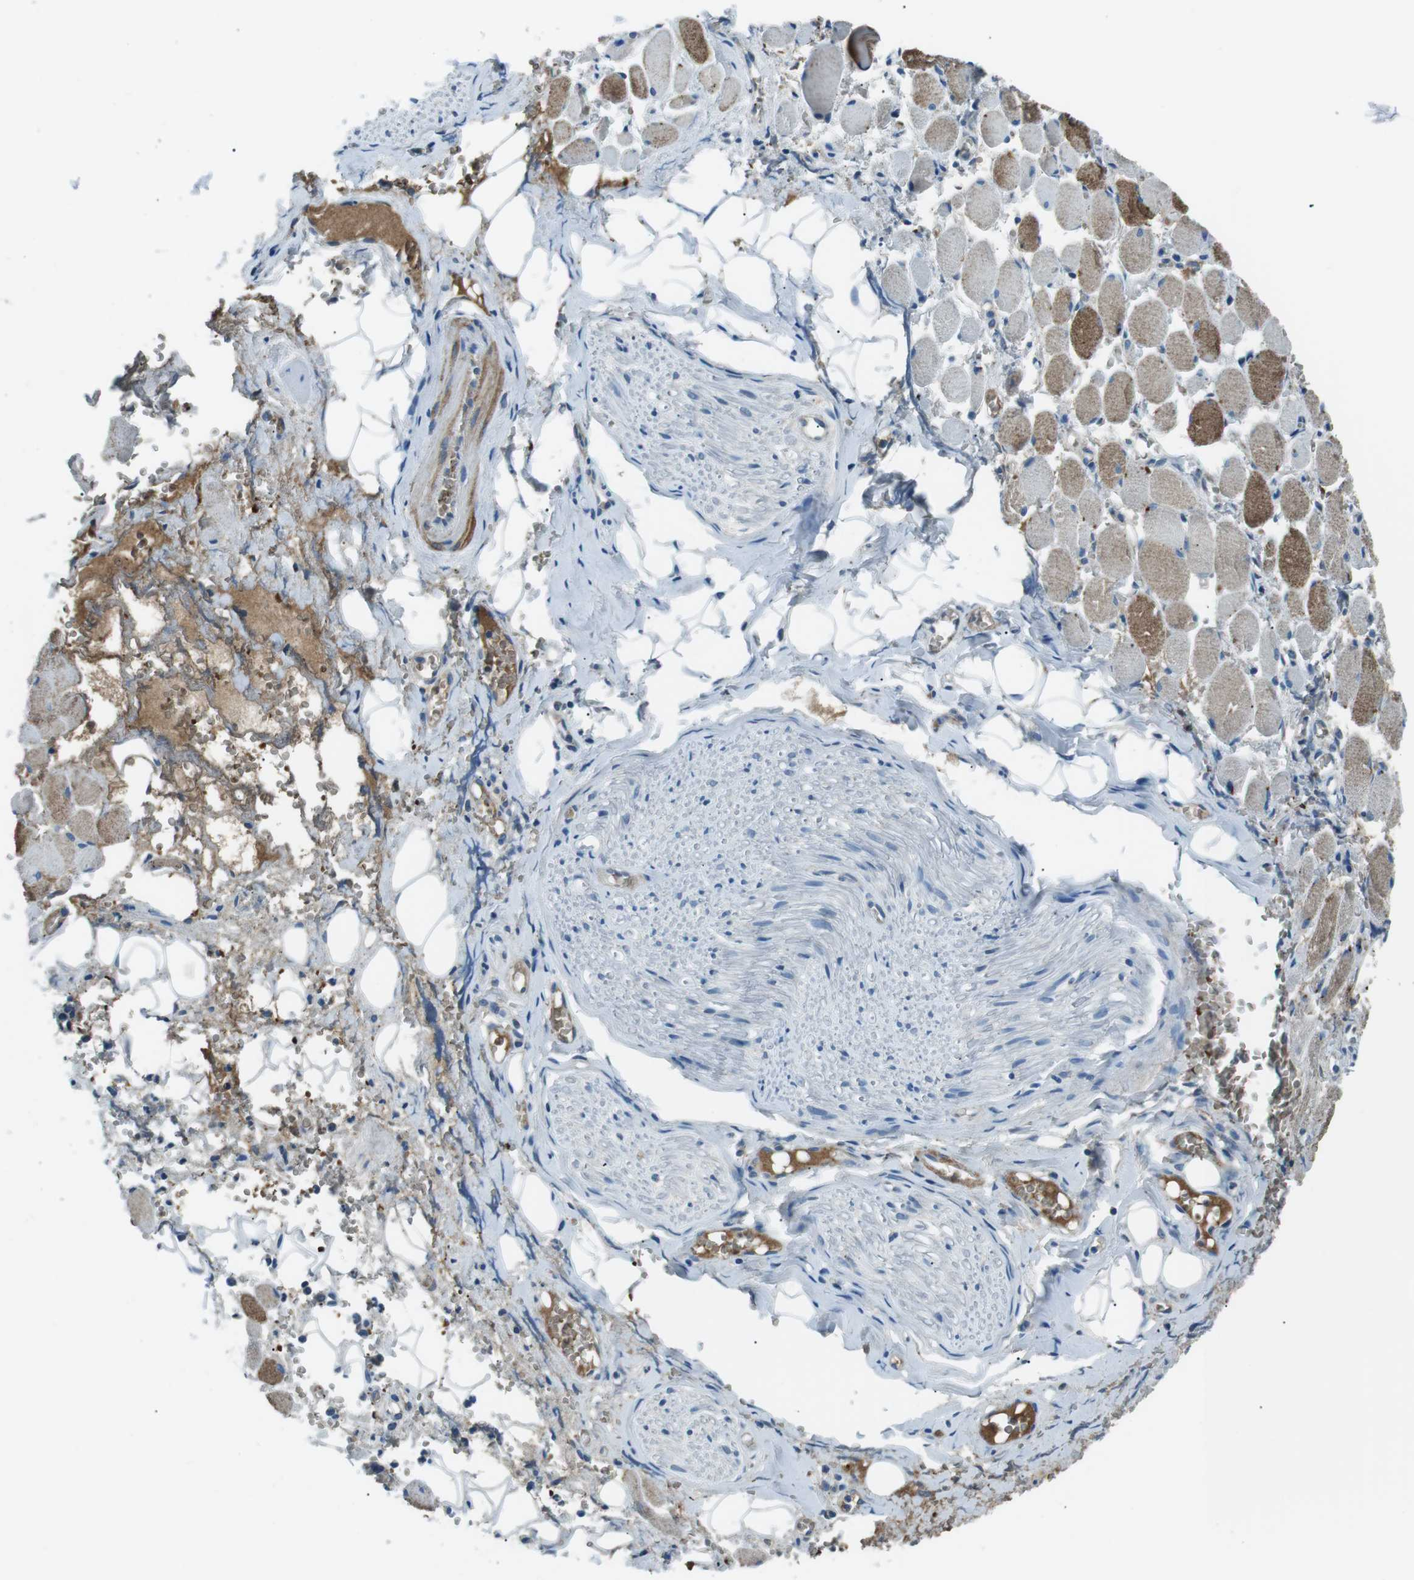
{"staining": {"intensity": "negative", "quantity": "none", "location": "none"}, "tissue": "adipose tissue", "cell_type": "Adipocytes", "image_type": "normal", "snomed": [{"axis": "morphology", "description": "Squamous cell carcinoma, NOS"}, {"axis": "topography", "description": "Oral tissue"}, {"axis": "topography", "description": "Head-Neck"}], "caption": "An immunohistochemistry image of normal adipose tissue is shown. There is no staining in adipocytes of adipose tissue.", "gene": "ST6GAL1", "patient": {"sex": "female", "age": 50}}